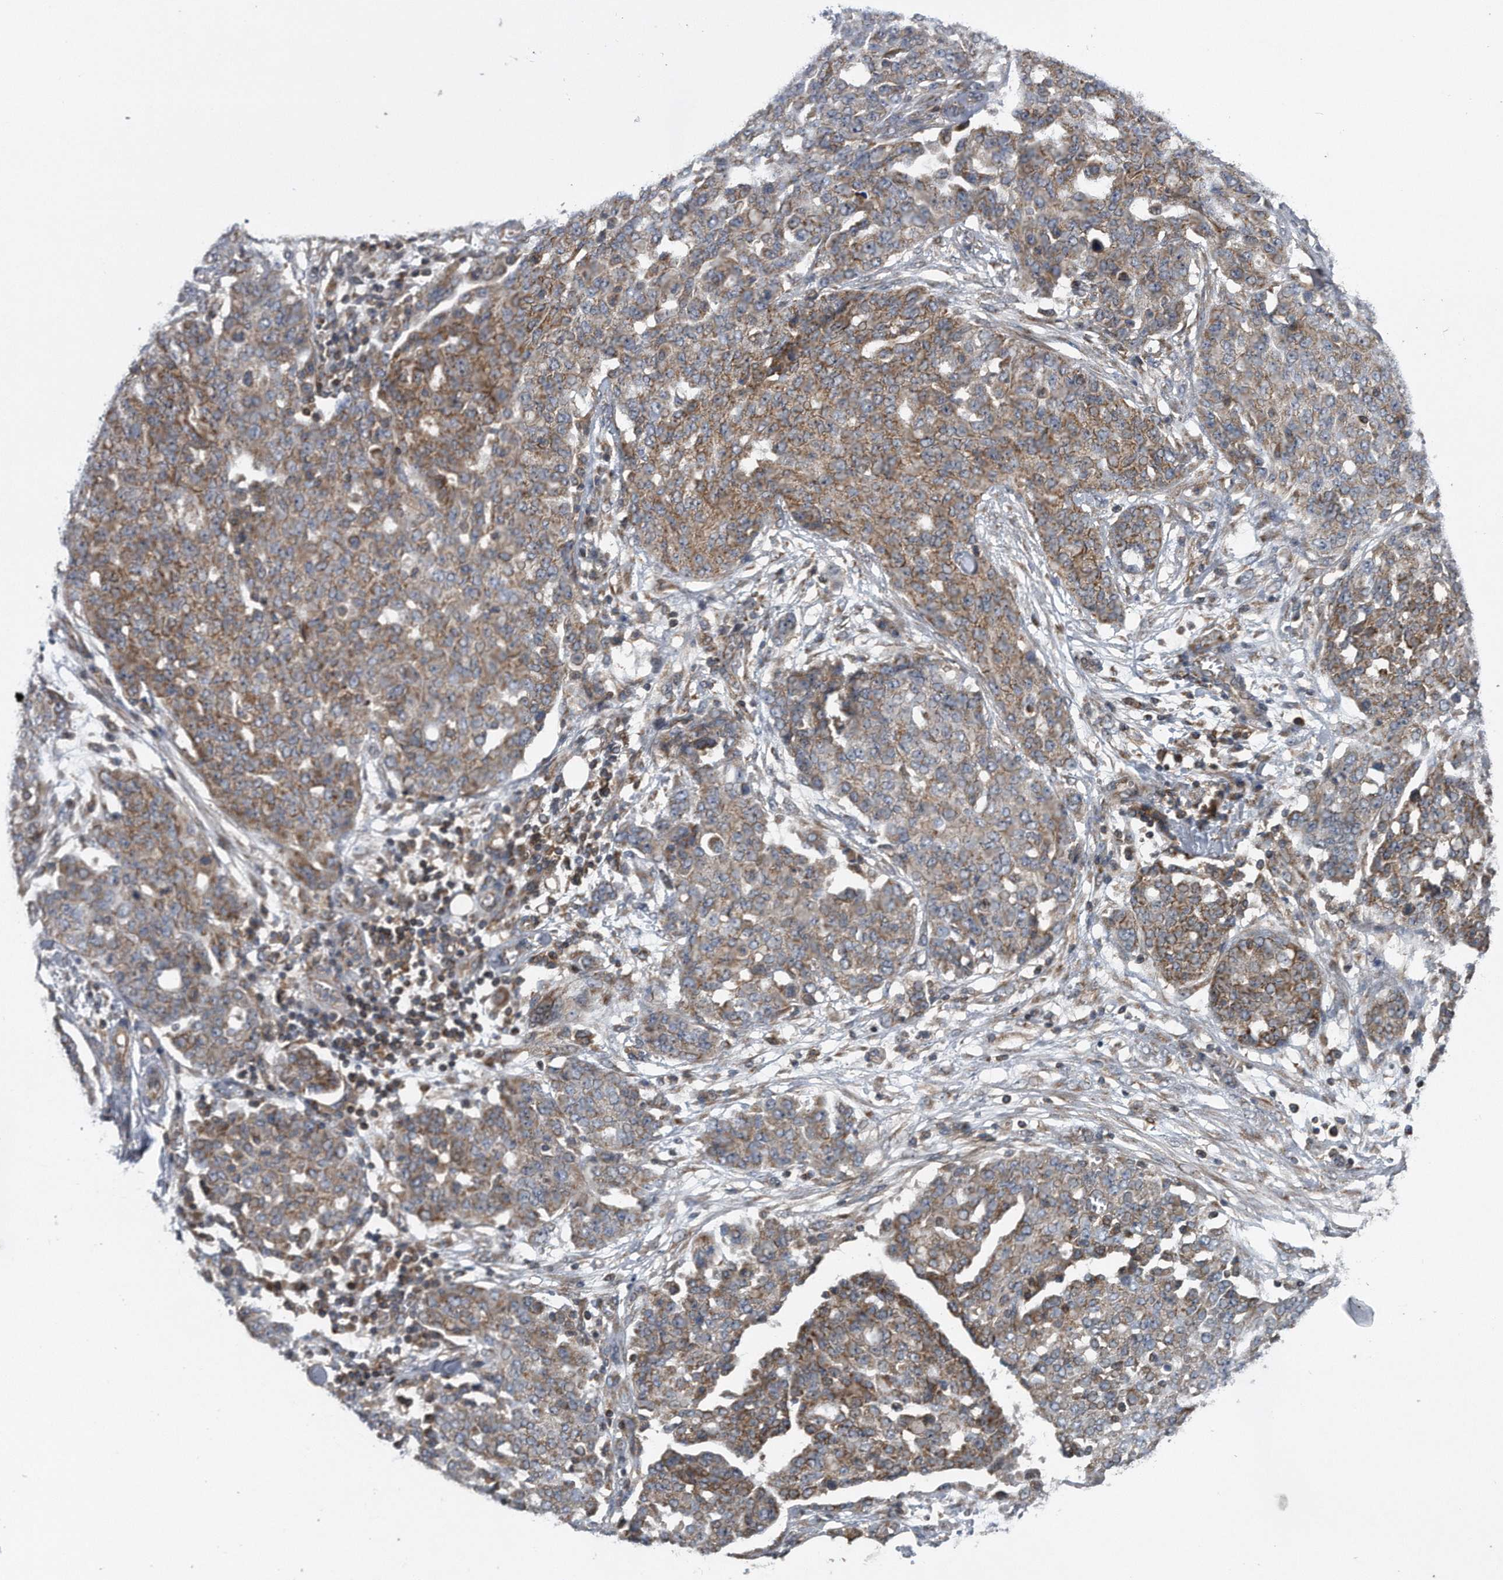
{"staining": {"intensity": "moderate", "quantity": ">75%", "location": "cytoplasmic/membranous"}, "tissue": "ovarian cancer", "cell_type": "Tumor cells", "image_type": "cancer", "snomed": [{"axis": "morphology", "description": "Cystadenocarcinoma, serous, NOS"}, {"axis": "topography", "description": "Soft tissue"}, {"axis": "topography", "description": "Ovary"}], "caption": "Human serous cystadenocarcinoma (ovarian) stained with a protein marker reveals moderate staining in tumor cells.", "gene": "ALPK2", "patient": {"sex": "female", "age": 57}}